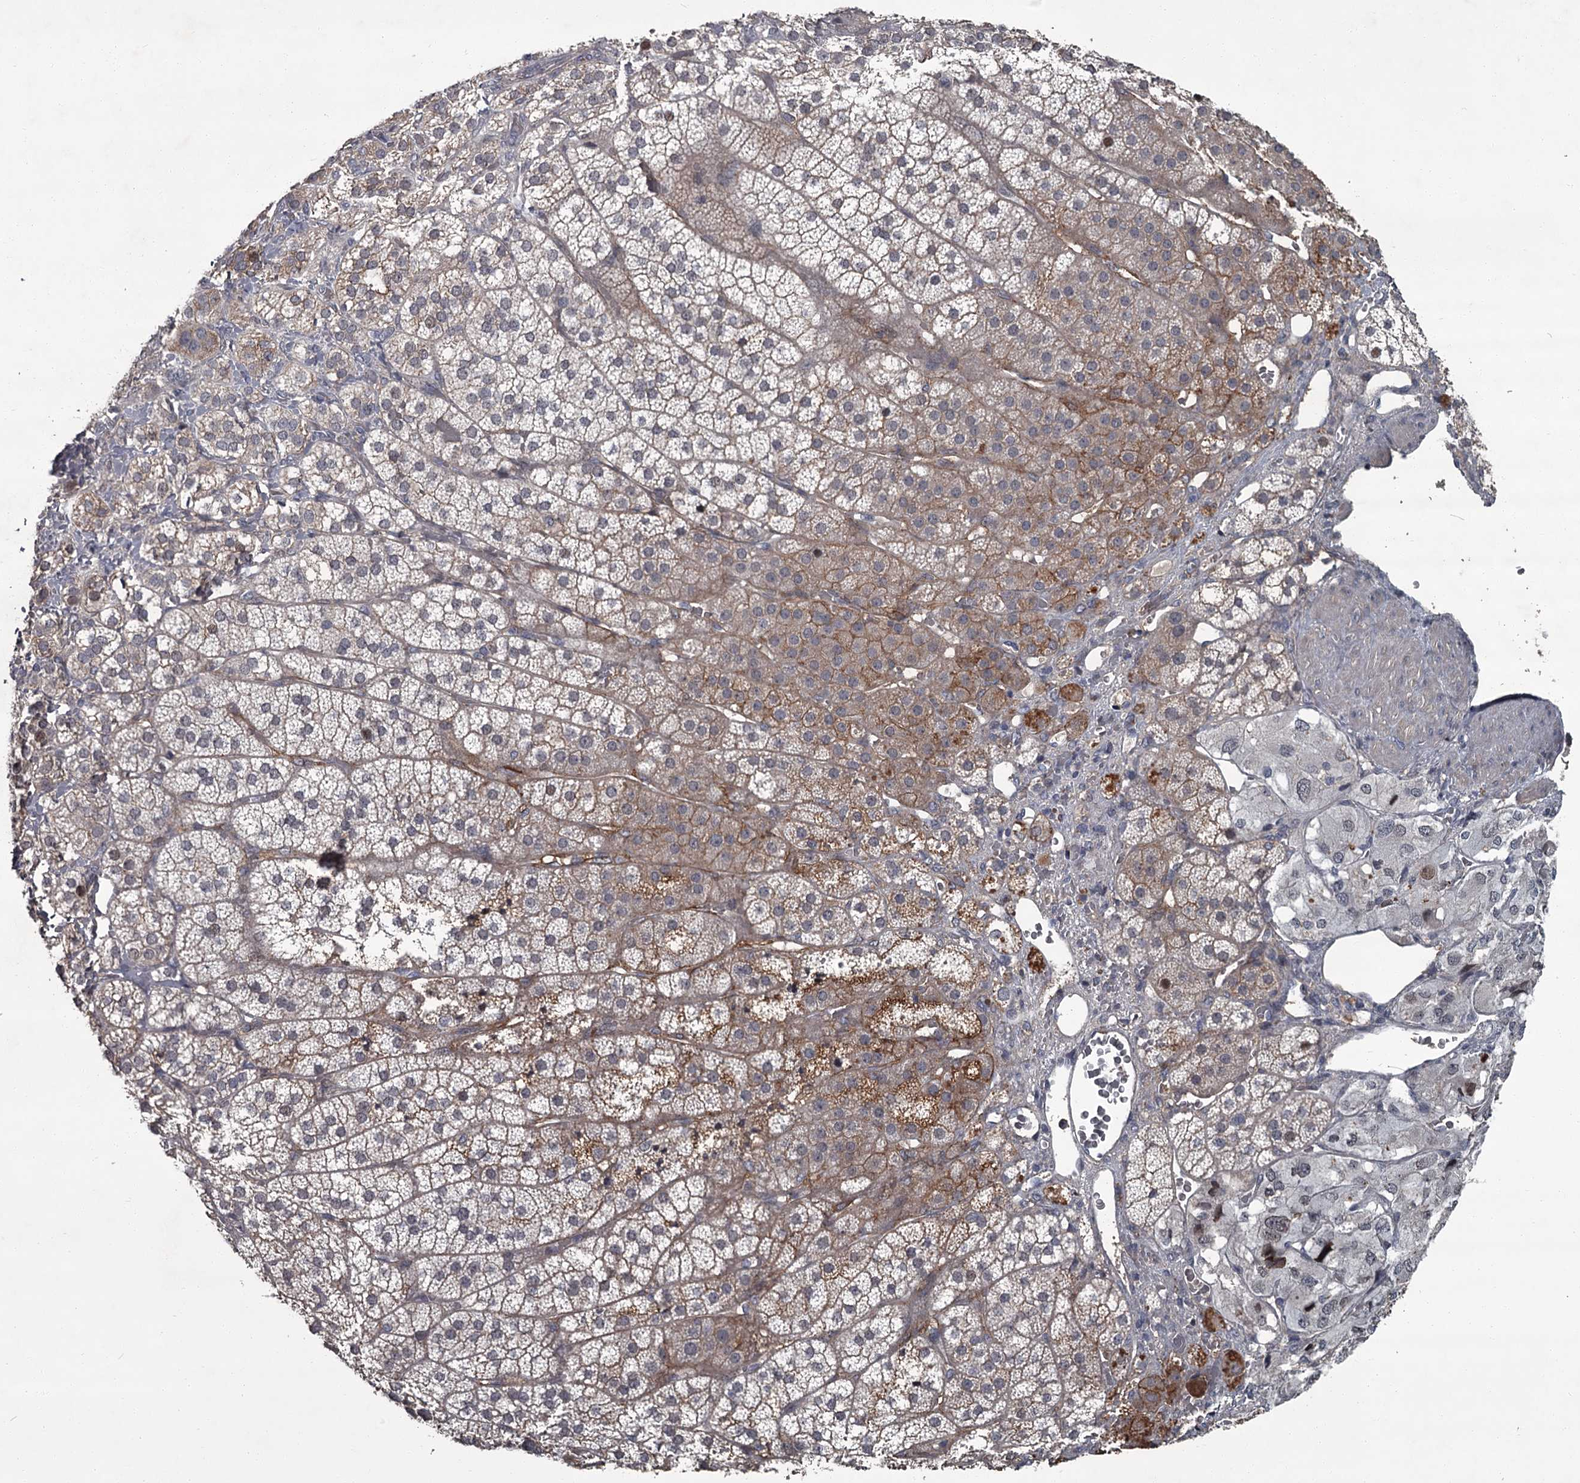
{"staining": {"intensity": "moderate", "quantity": "<25%", "location": "cytoplasmic/membranous"}, "tissue": "adrenal gland", "cell_type": "Glandular cells", "image_type": "normal", "snomed": [{"axis": "morphology", "description": "Normal tissue, NOS"}, {"axis": "topography", "description": "Adrenal gland"}], "caption": "Immunohistochemical staining of normal human adrenal gland shows low levels of moderate cytoplasmic/membranous staining in about <25% of glandular cells. (DAB (3,3'-diaminobenzidine) IHC, brown staining for protein, blue staining for nuclei).", "gene": "FLVCR2", "patient": {"sex": "female", "age": 44}}